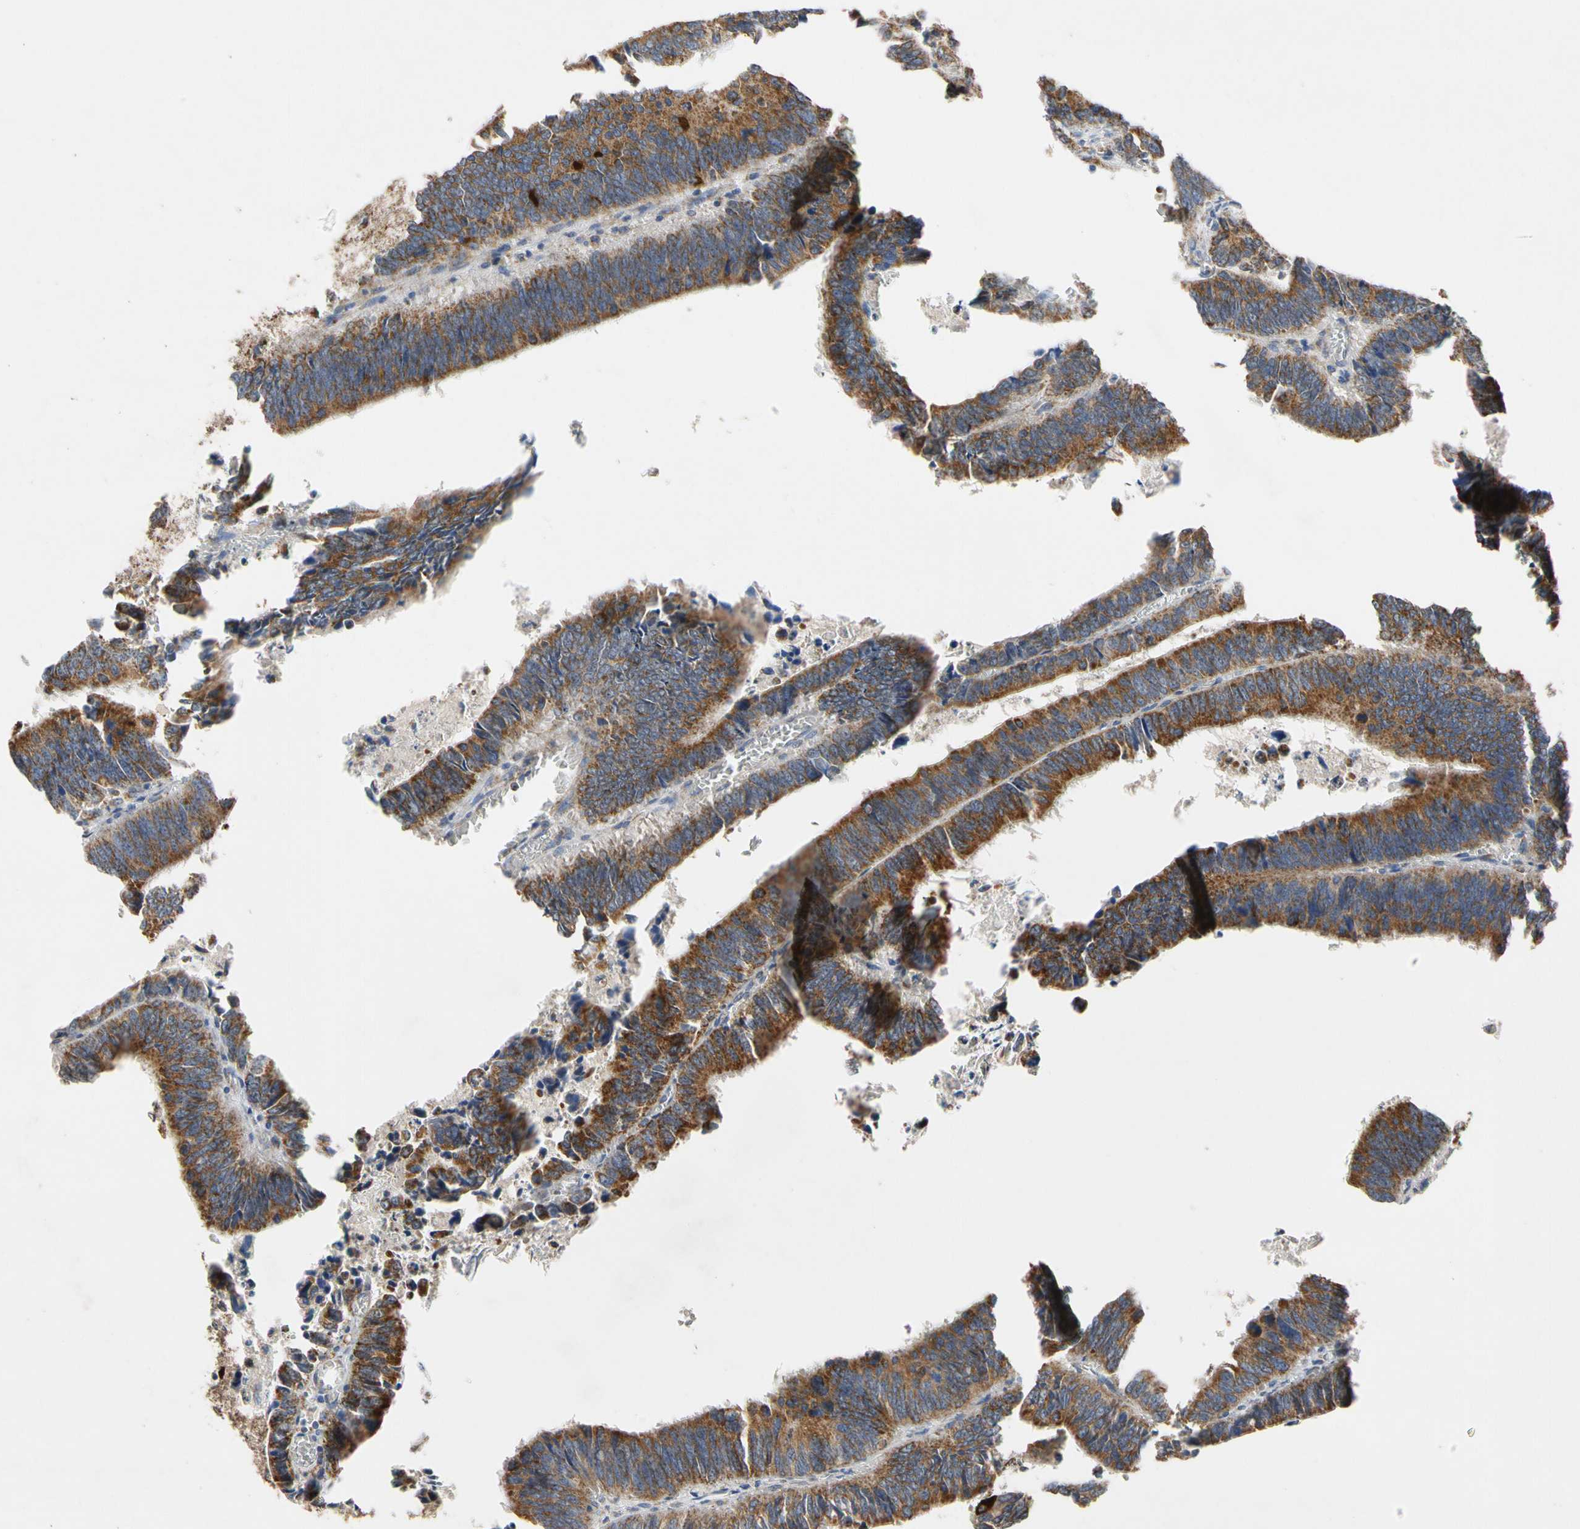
{"staining": {"intensity": "strong", "quantity": ">75%", "location": "cytoplasmic/membranous"}, "tissue": "colorectal cancer", "cell_type": "Tumor cells", "image_type": "cancer", "snomed": [{"axis": "morphology", "description": "Adenocarcinoma, NOS"}, {"axis": "topography", "description": "Colon"}], "caption": "High-magnification brightfield microscopy of colorectal cancer stained with DAB (3,3'-diaminobenzidine) (brown) and counterstained with hematoxylin (blue). tumor cells exhibit strong cytoplasmic/membranous expression is appreciated in about>75% of cells.", "gene": "GPD2", "patient": {"sex": "male", "age": 72}}